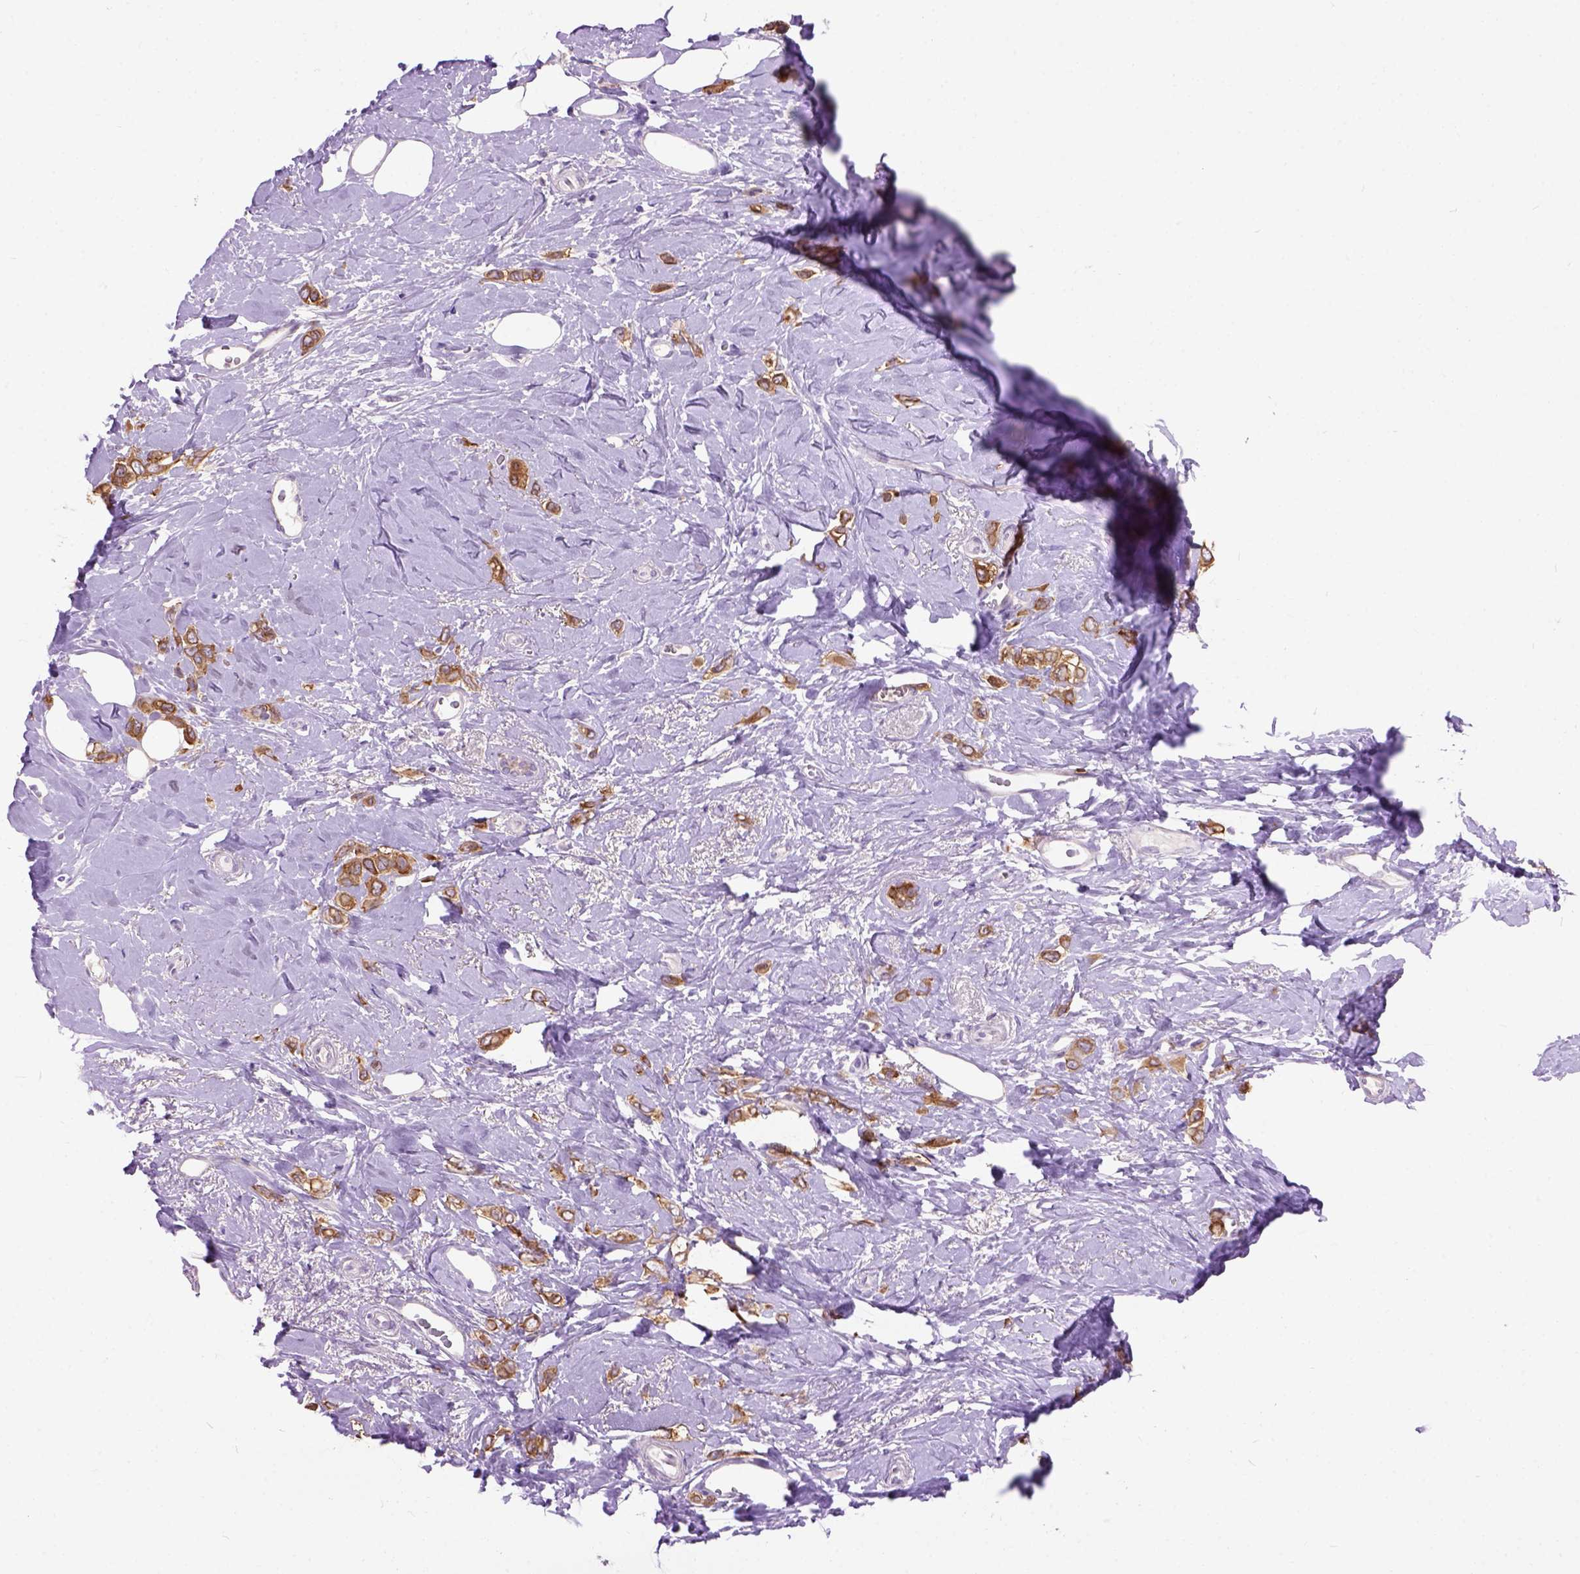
{"staining": {"intensity": "moderate", "quantity": ">75%", "location": "cytoplasmic/membranous"}, "tissue": "breast cancer", "cell_type": "Tumor cells", "image_type": "cancer", "snomed": [{"axis": "morphology", "description": "Lobular carcinoma"}, {"axis": "topography", "description": "Breast"}], "caption": "An immunohistochemistry histopathology image of tumor tissue is shown. Protein staining in brown highlights moderate cytoplasmic/membranous positivity in breast cancer within tumor cells.", "gene": "MAPT", "patient": {"sex": "female", "age": 66}}